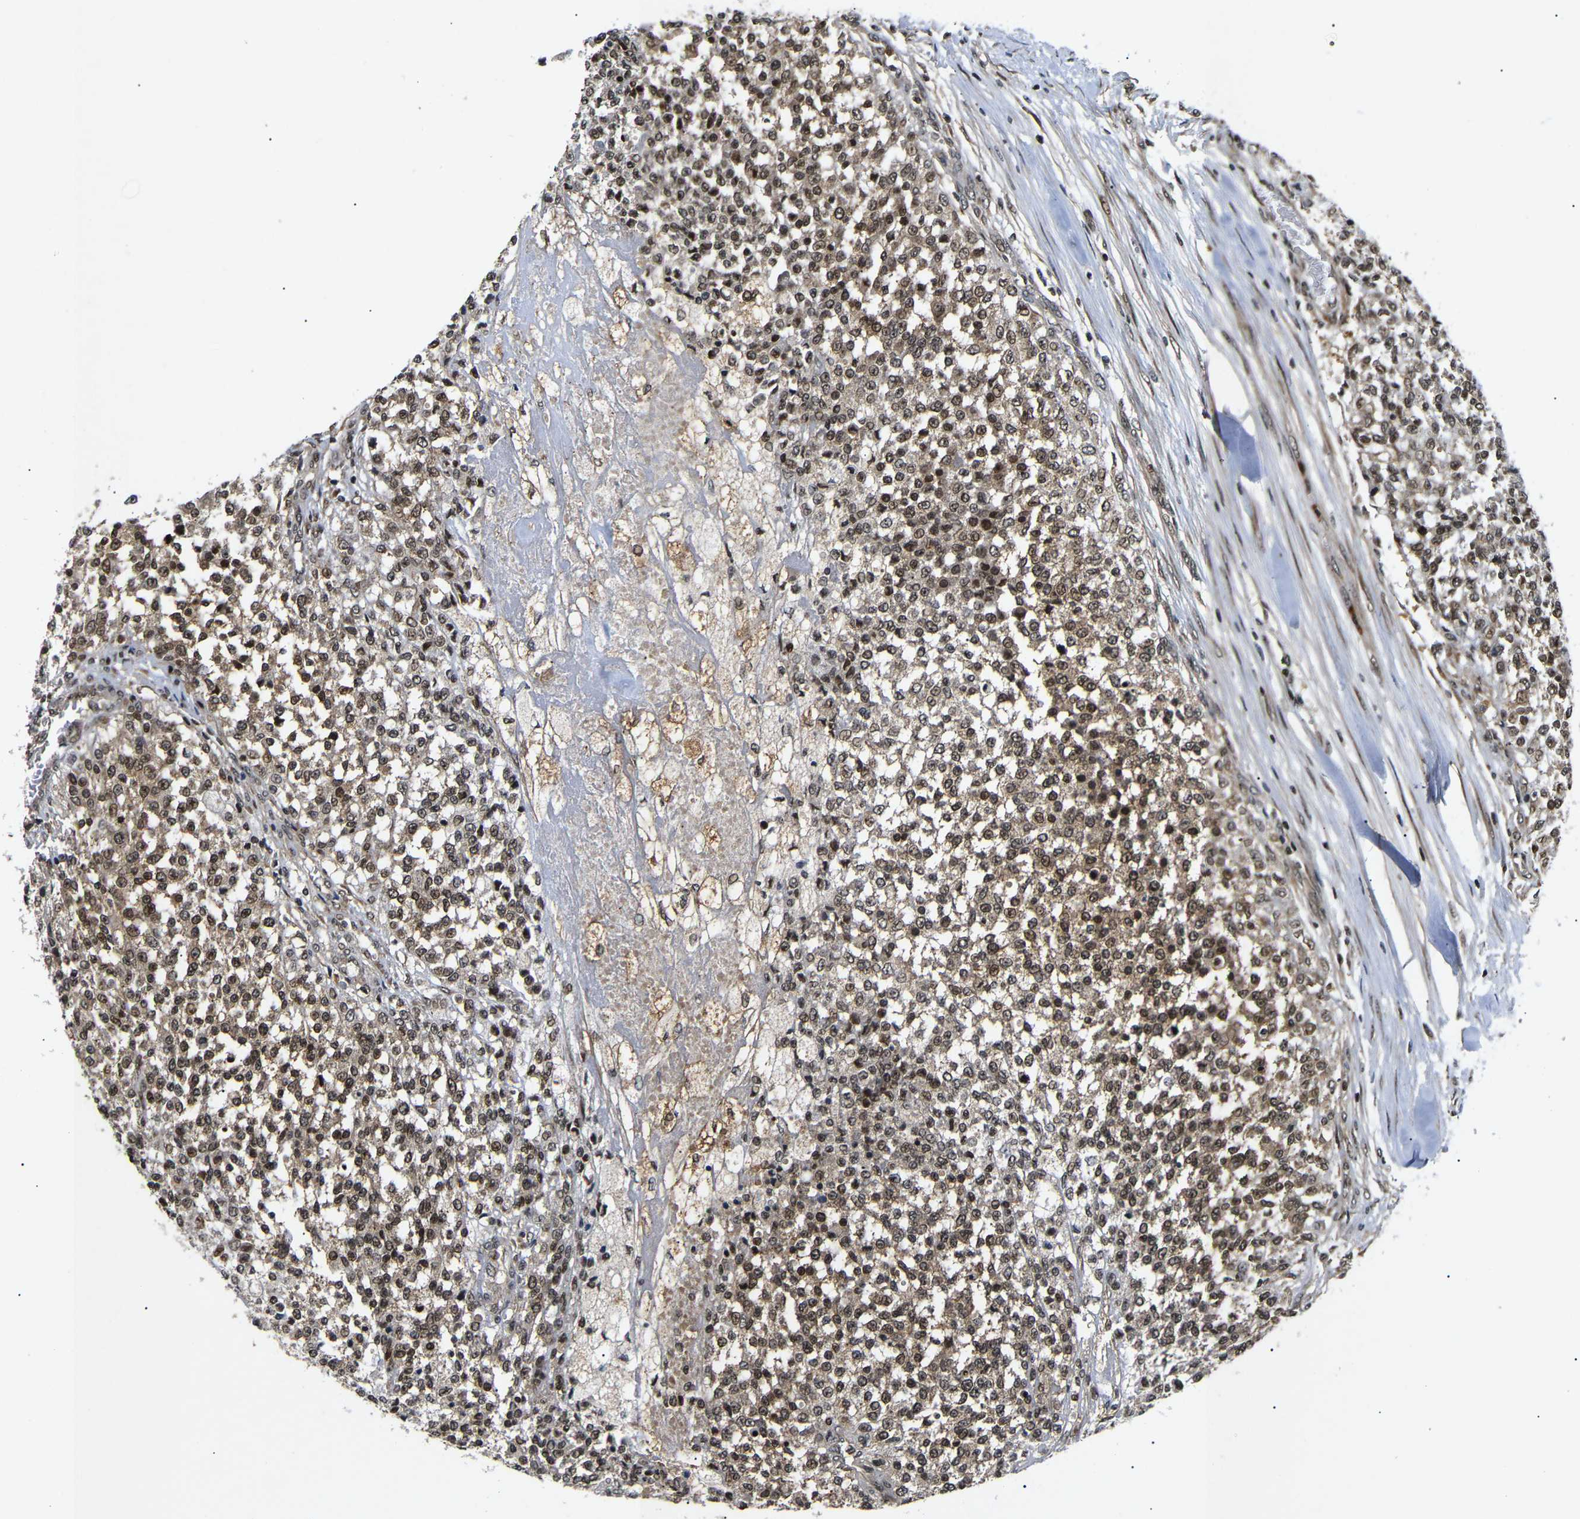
{"staining": {"intensity": "moderate", "quantity": ">75%", "location": "cytoplasmic/membranous,nuclear"}, "tissue": "testis cancer", "cell_type": "Tumor cells", "image_type": "cancer", "snomed": [{"axis": "morphology", "description": "Seminoma, NOS"}, {"axis": "topography", "description": "Testis"}], "caption": "Moderate cytoplasmic/membranous and nuclear expression is identified in about >75% of tumor cells in seminoma (testis).", "gene": "KIF23", "patient": {"sex": "male", "age": 59}}